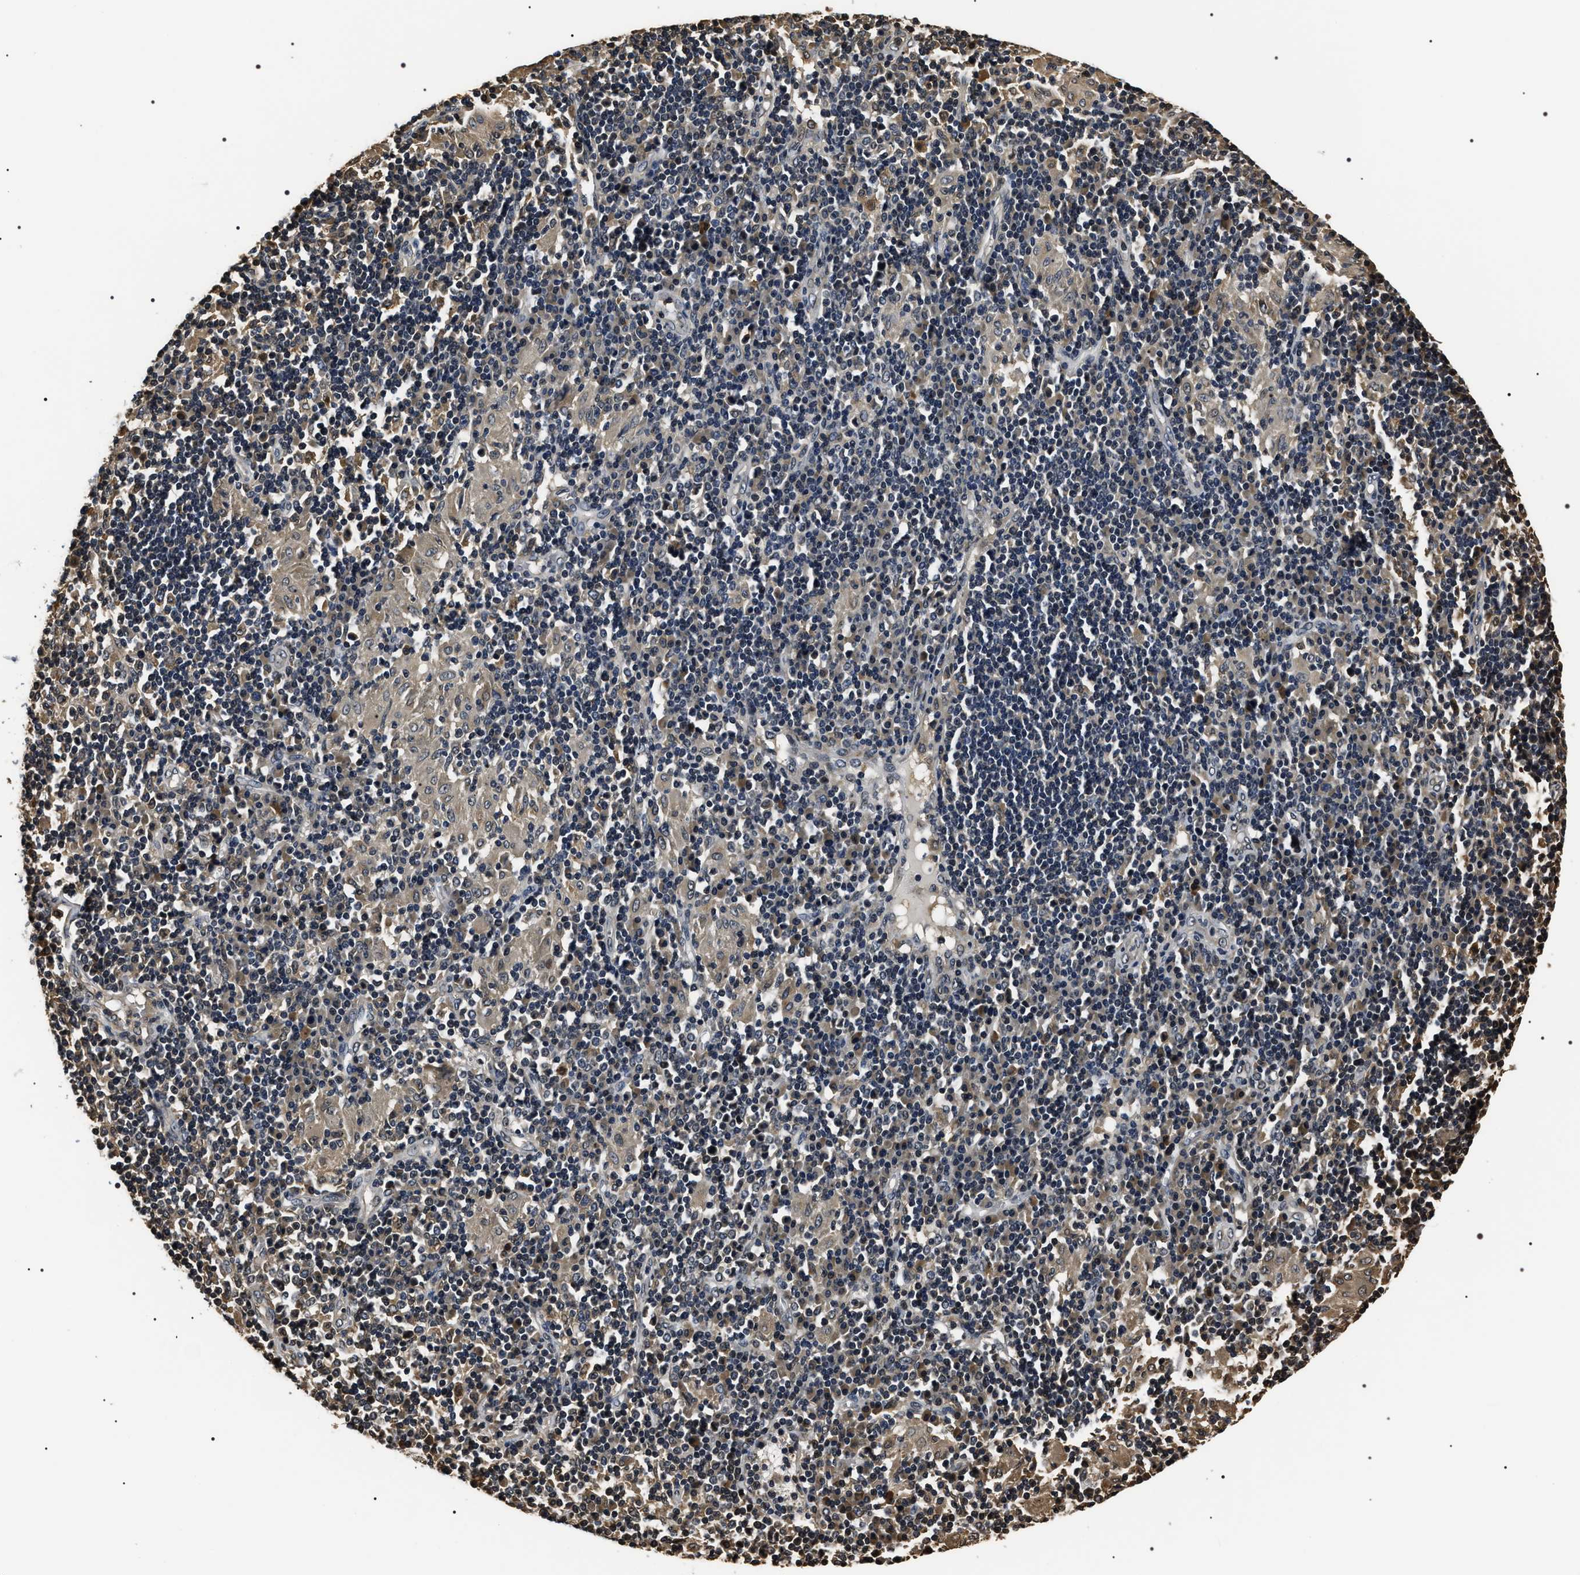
{"staining": {"intensity": "moderate", "quantity": ">75%", "location": "cytoplasmic/membranous,nuclear"}, "tissue": "soft tissue", "cell_type": "Chondrocytes", "image_type": "normal", "snomed": [{"axis": "morphology", "description": "Normal tissue, NOS"}, {"axis": "morphology", "description": "Adenocarcinoma, NOS"}, {"axis": "topography", "description": "Esophagus"}], "caption": "Immunohistochemistry histopathology image of unremarkable soft tissue: human soft tissue stained using IHC reveals medium levels of moderate protein expression localized specifically in the cytoplasmic/membranous,nuclear of chondrocytes, appearing as a cytoplasmic/membranous,nuclear brown color.", "gene": "ARHGAP22", "patient": {"sex": "male", "age": 62}}